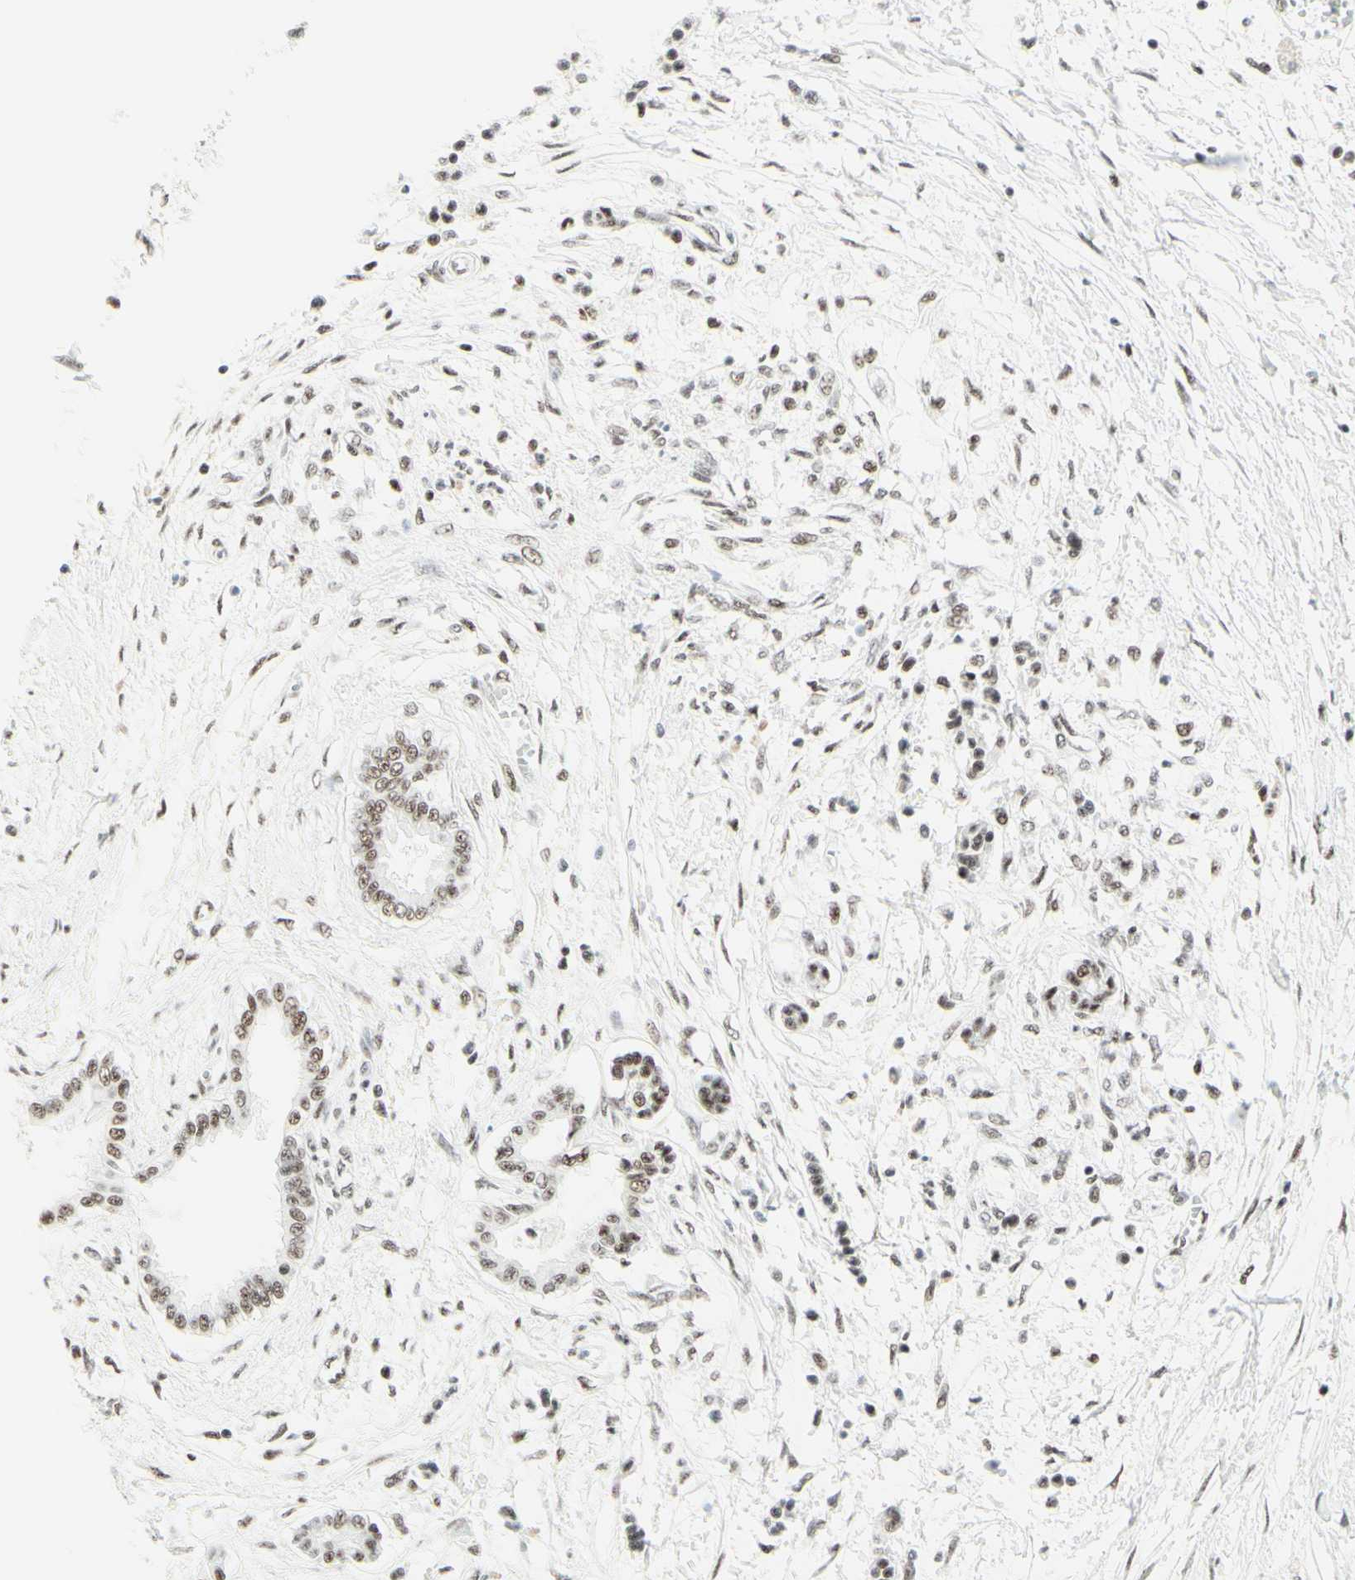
{"staining": {"intensity": "weak", "quantity": "<25%", "location": "nuclear"}, "tissue": "pancreatic cancer", "cell_type": "Tumor cells", "image_type": "cancer", "snomed": [{"axis": "morphology", "description": "Adenocarcinoma, NOS"}, {"axis": "topography", "description": "Pancreas"}], "caption": "Pancreatic adenocarcinoma was stained to show a protein in brown. There is no significant expression in tumor cells.", "gene": "WTAP", "patient": {"sex": "male", "age": 56}}